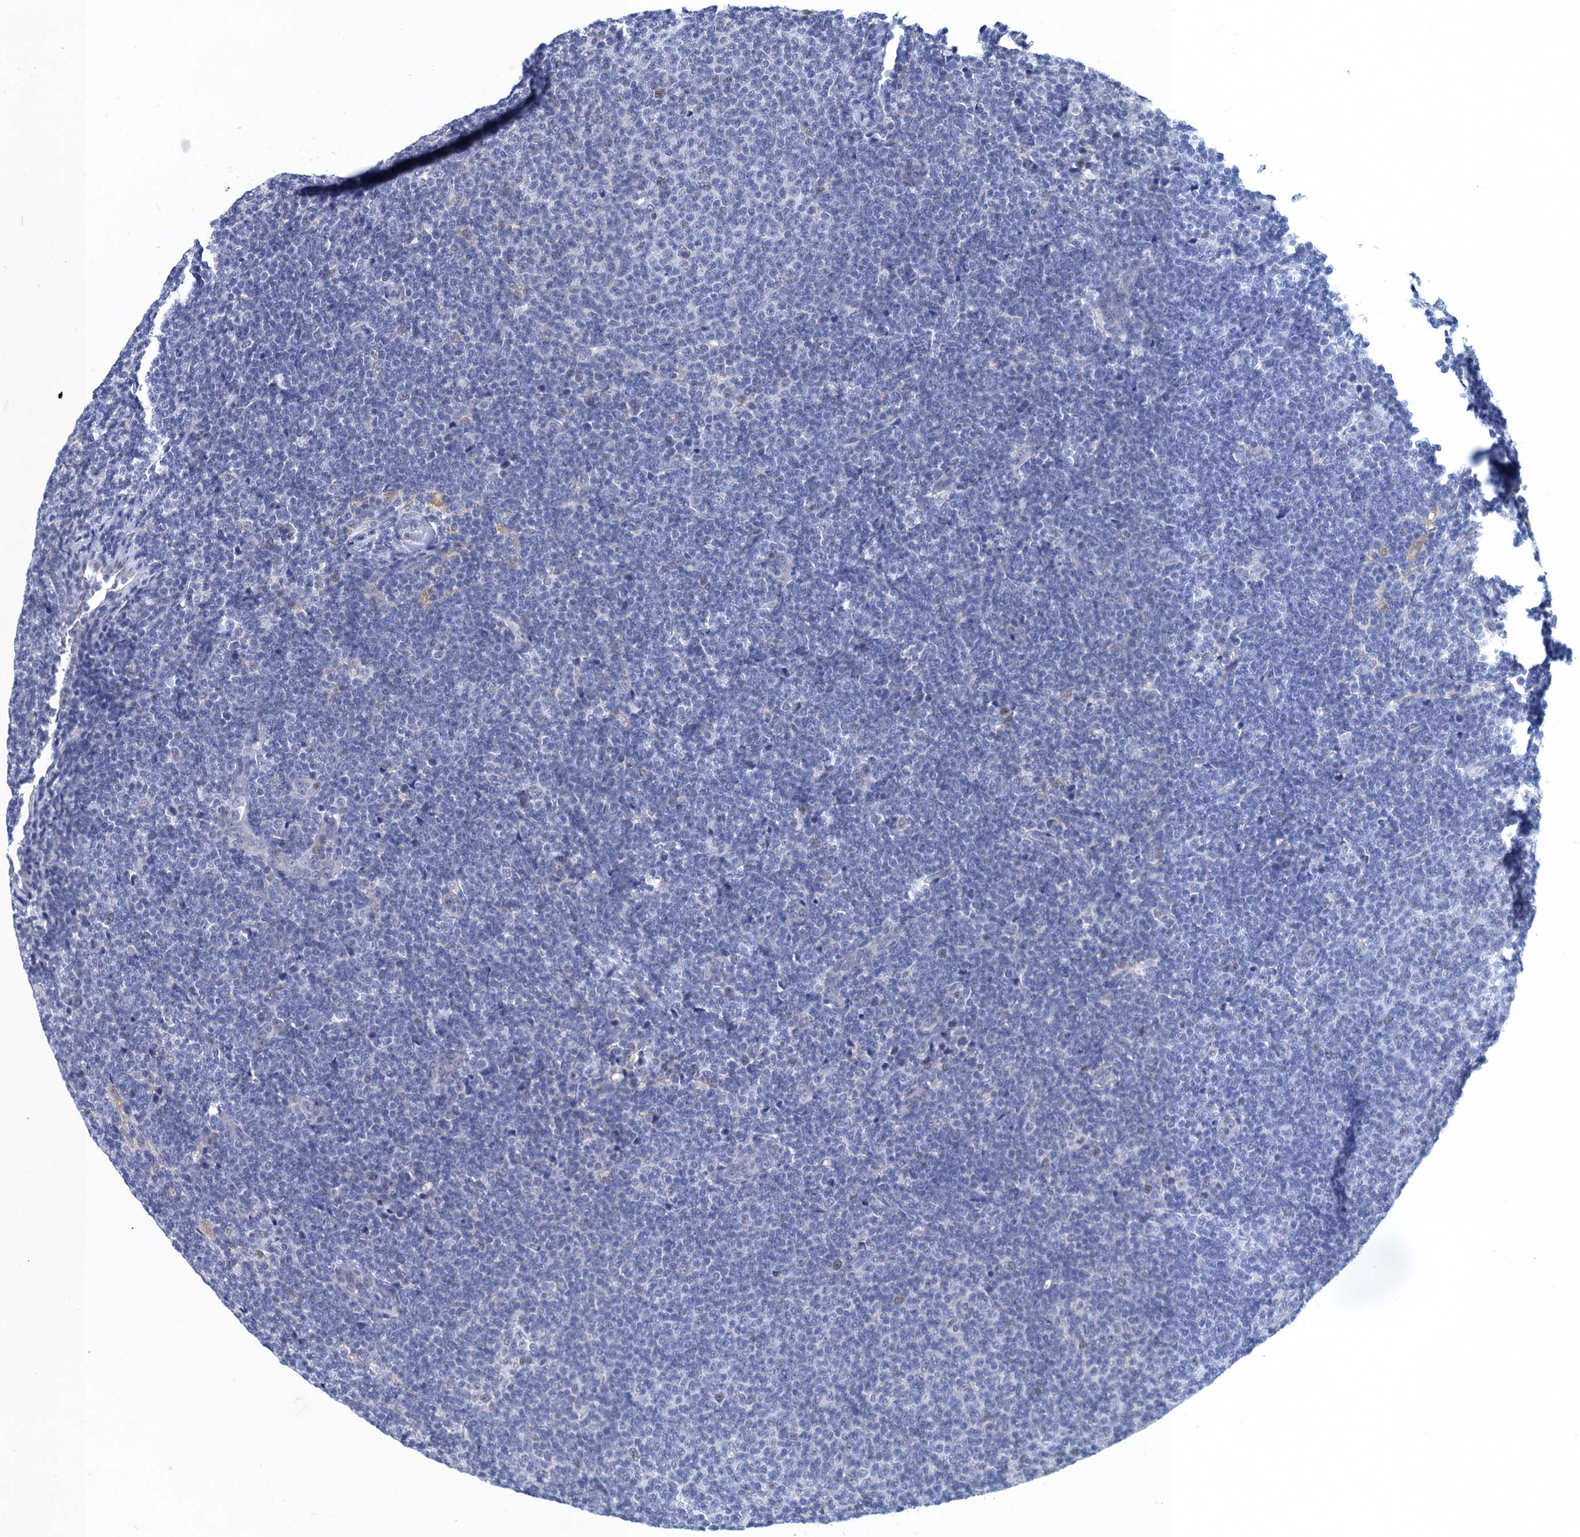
{"staining": {"intensity": "negative", "quantity": "none", "location": "none"}, "tissue": "lymphoma", "cell_type": "Tumor cells", "image_type": "cancer", "snomed": [{"axis": "morphology", "description": "Malignant lymphoma, non-Hodgkin's type, Low grade"}, {"axis": "topography", "description": "Lymph node"}], "caption": "DAB immunohistochemical staining of lymphoma exhibits no significant positivity in tumor cells.", "gene": "GINS3", "patient": {"sex": "male", "age": 66}}